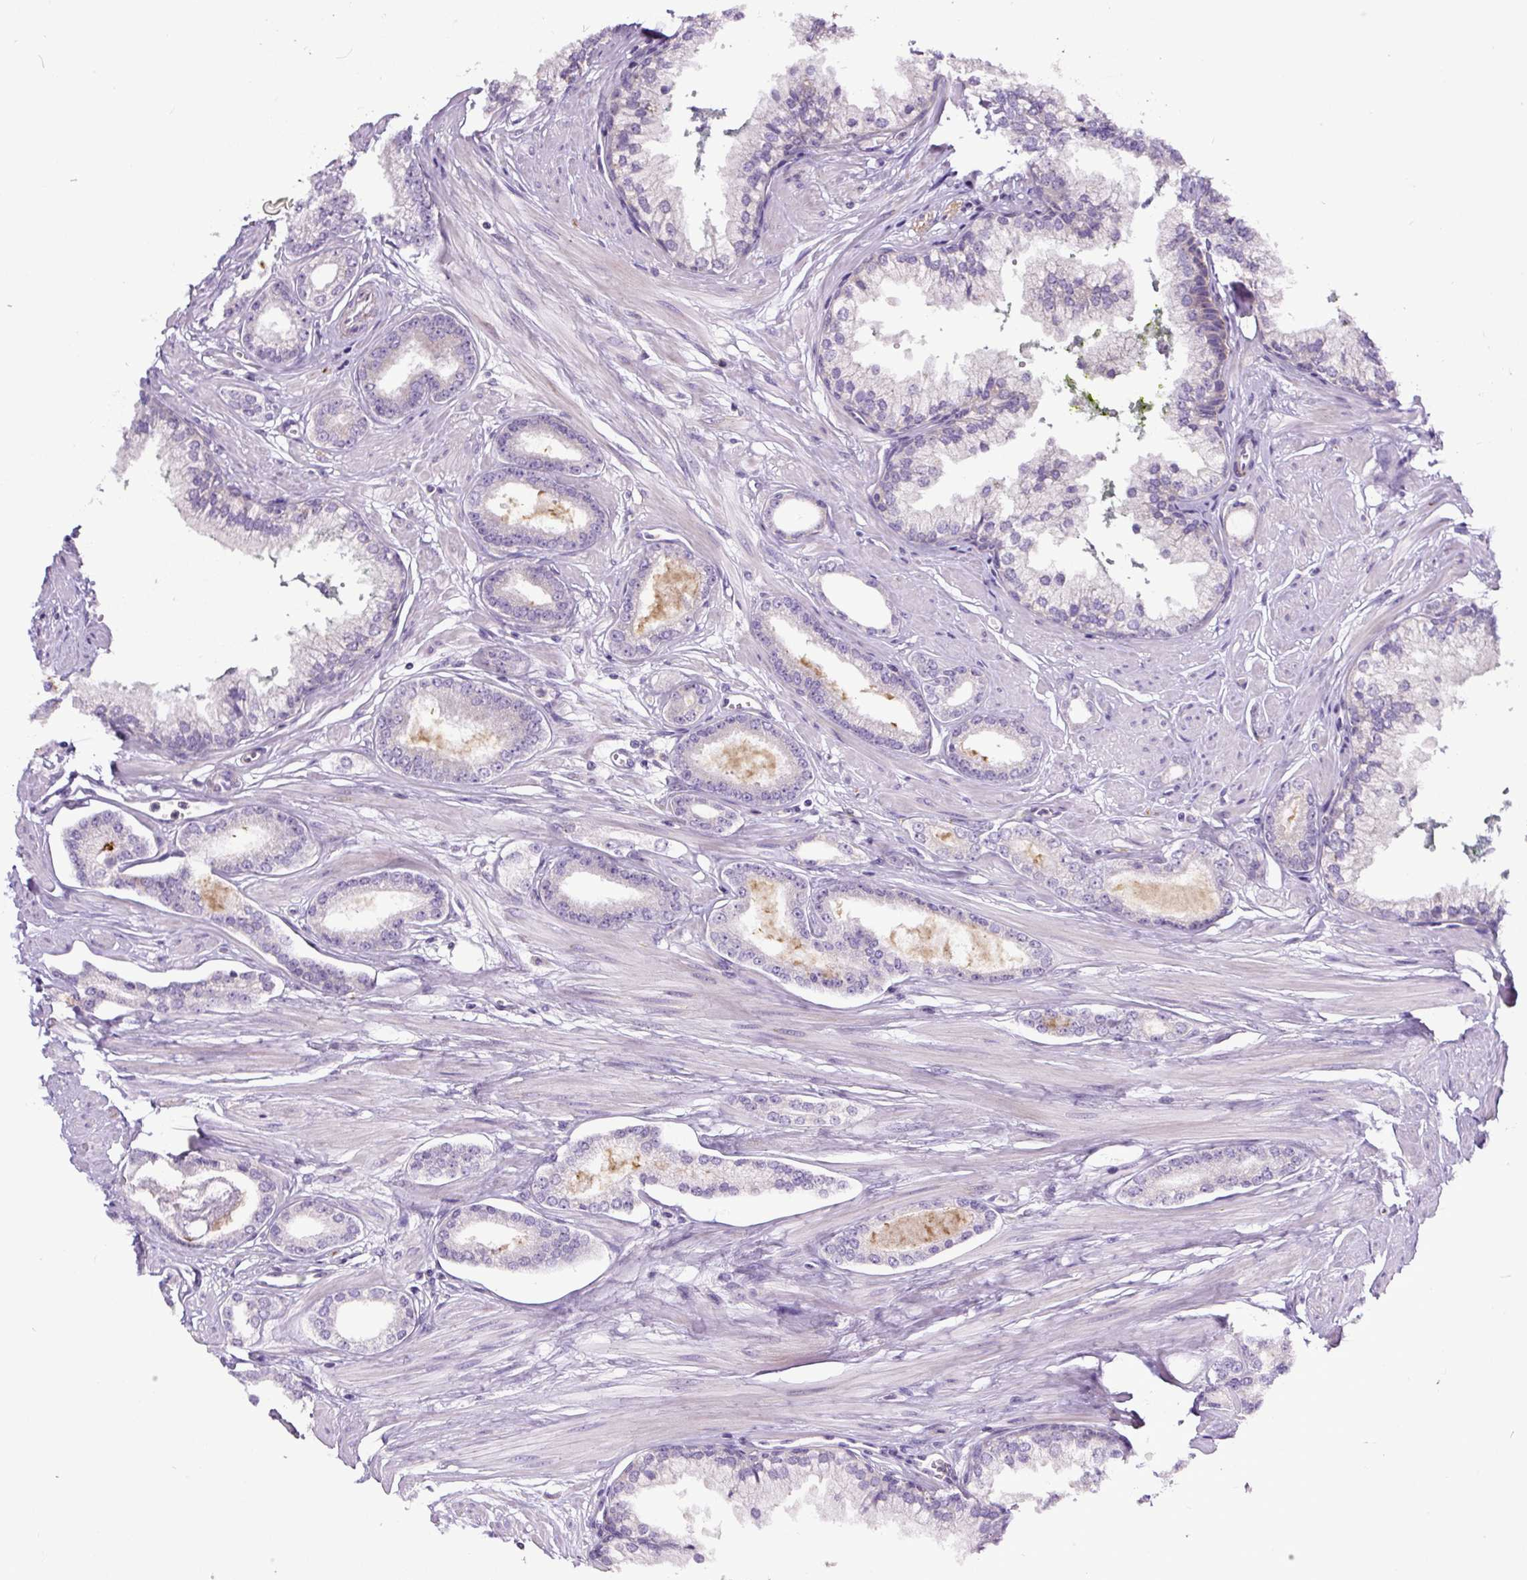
{"staining": {"intensity": "negative", "quantity": "none", "location": "none"}, "tissue": "prostate cancer", "cell_type": "Tumor cells", "image_type": "cancer", "snomed": [{"axis": "morphology", "description": "Adenocarcinoma, Low grade"}, {"axis": "topography", "description": "Prostate"}], "caption": "This is an immunohistochemistry (IHC) histopathology image of prostate cancer. There is no positivity in tumor cells.", "gene": "HPS4", "patient": {"sex": "male", "age": 60}}